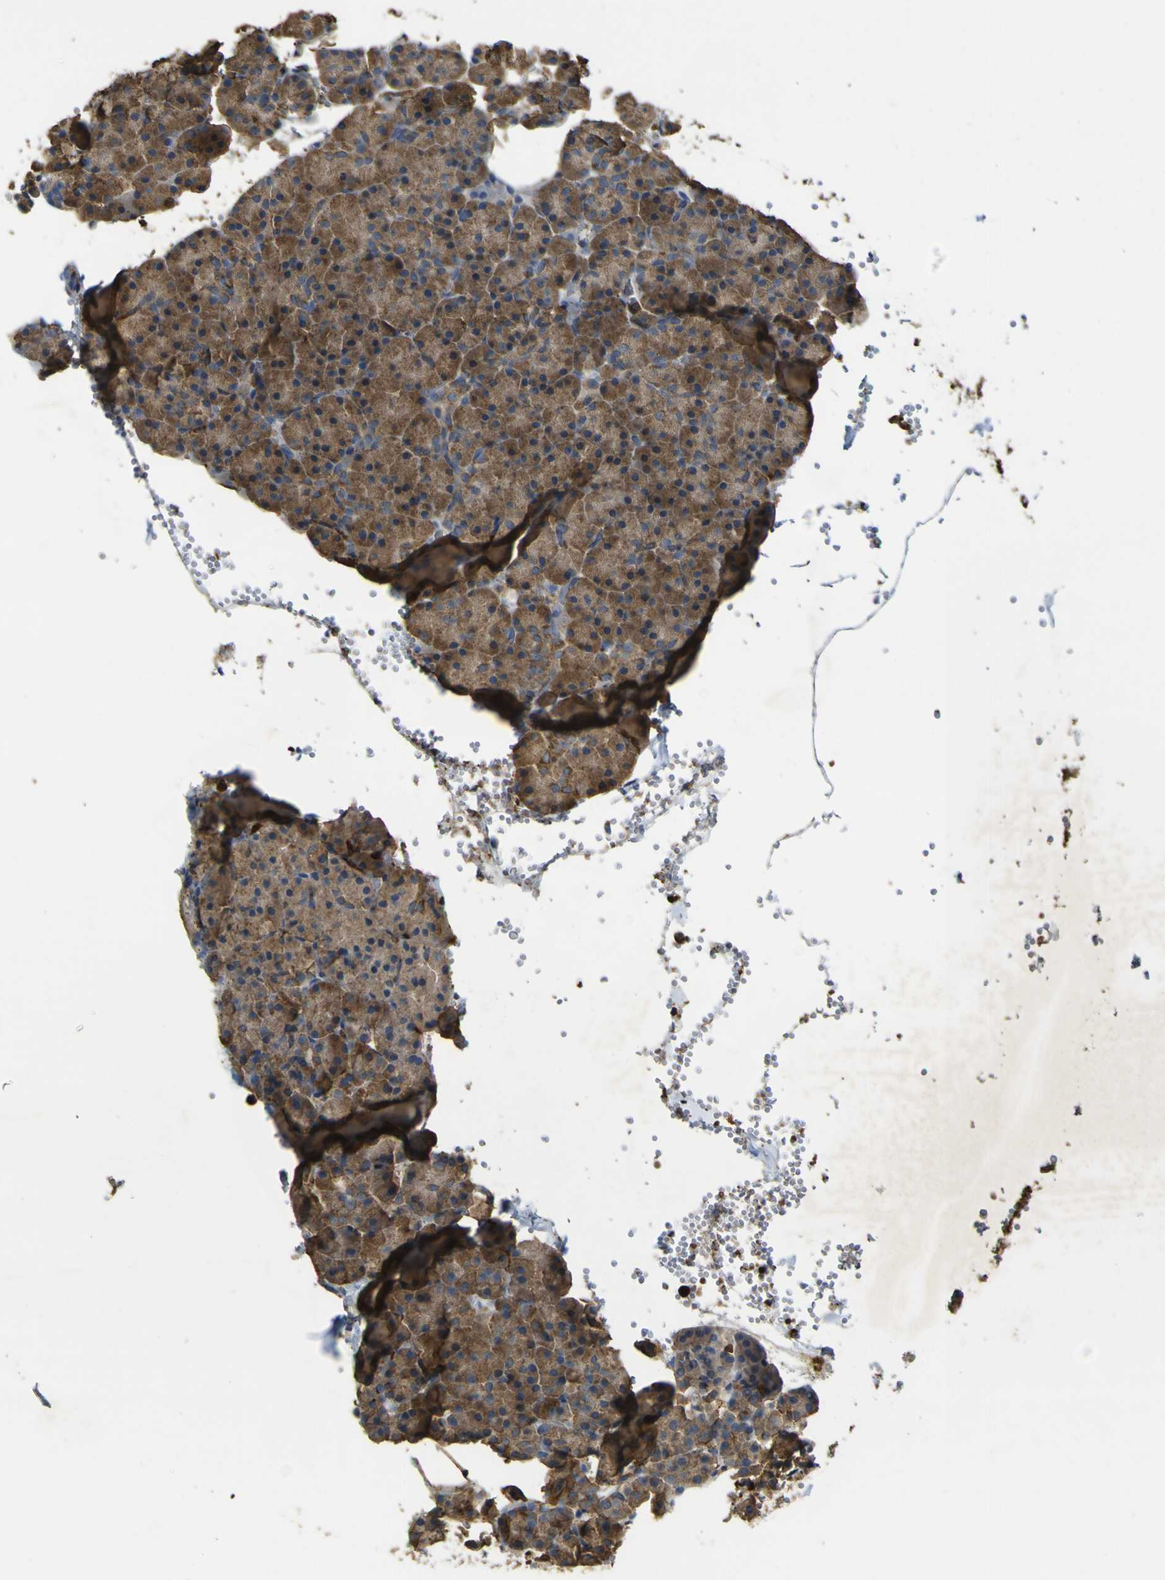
{"staining": {"intensity": "strong", "quantity": ">75%", "location": "cytoplasmic/membranous"}, "tissue": "pancreas", "cell_type": "Exocrine glandular cells", "image_type": "normal", "snomed": [{"axis": "morphology", "description": "Normal tissue, NOS"}, {"axis": "topography", "description": "Pancreas"}], "caption": "Immunohistochemistry (IHC) micrograph of benign pancreas stained for a protein (brown), which shows high levels of strong cytoplasmic/membranous staining in approximately >75% of exocrine glandular cells.", "gene": "ACSL3", "patient": {"sex": "female", "age": 35}}